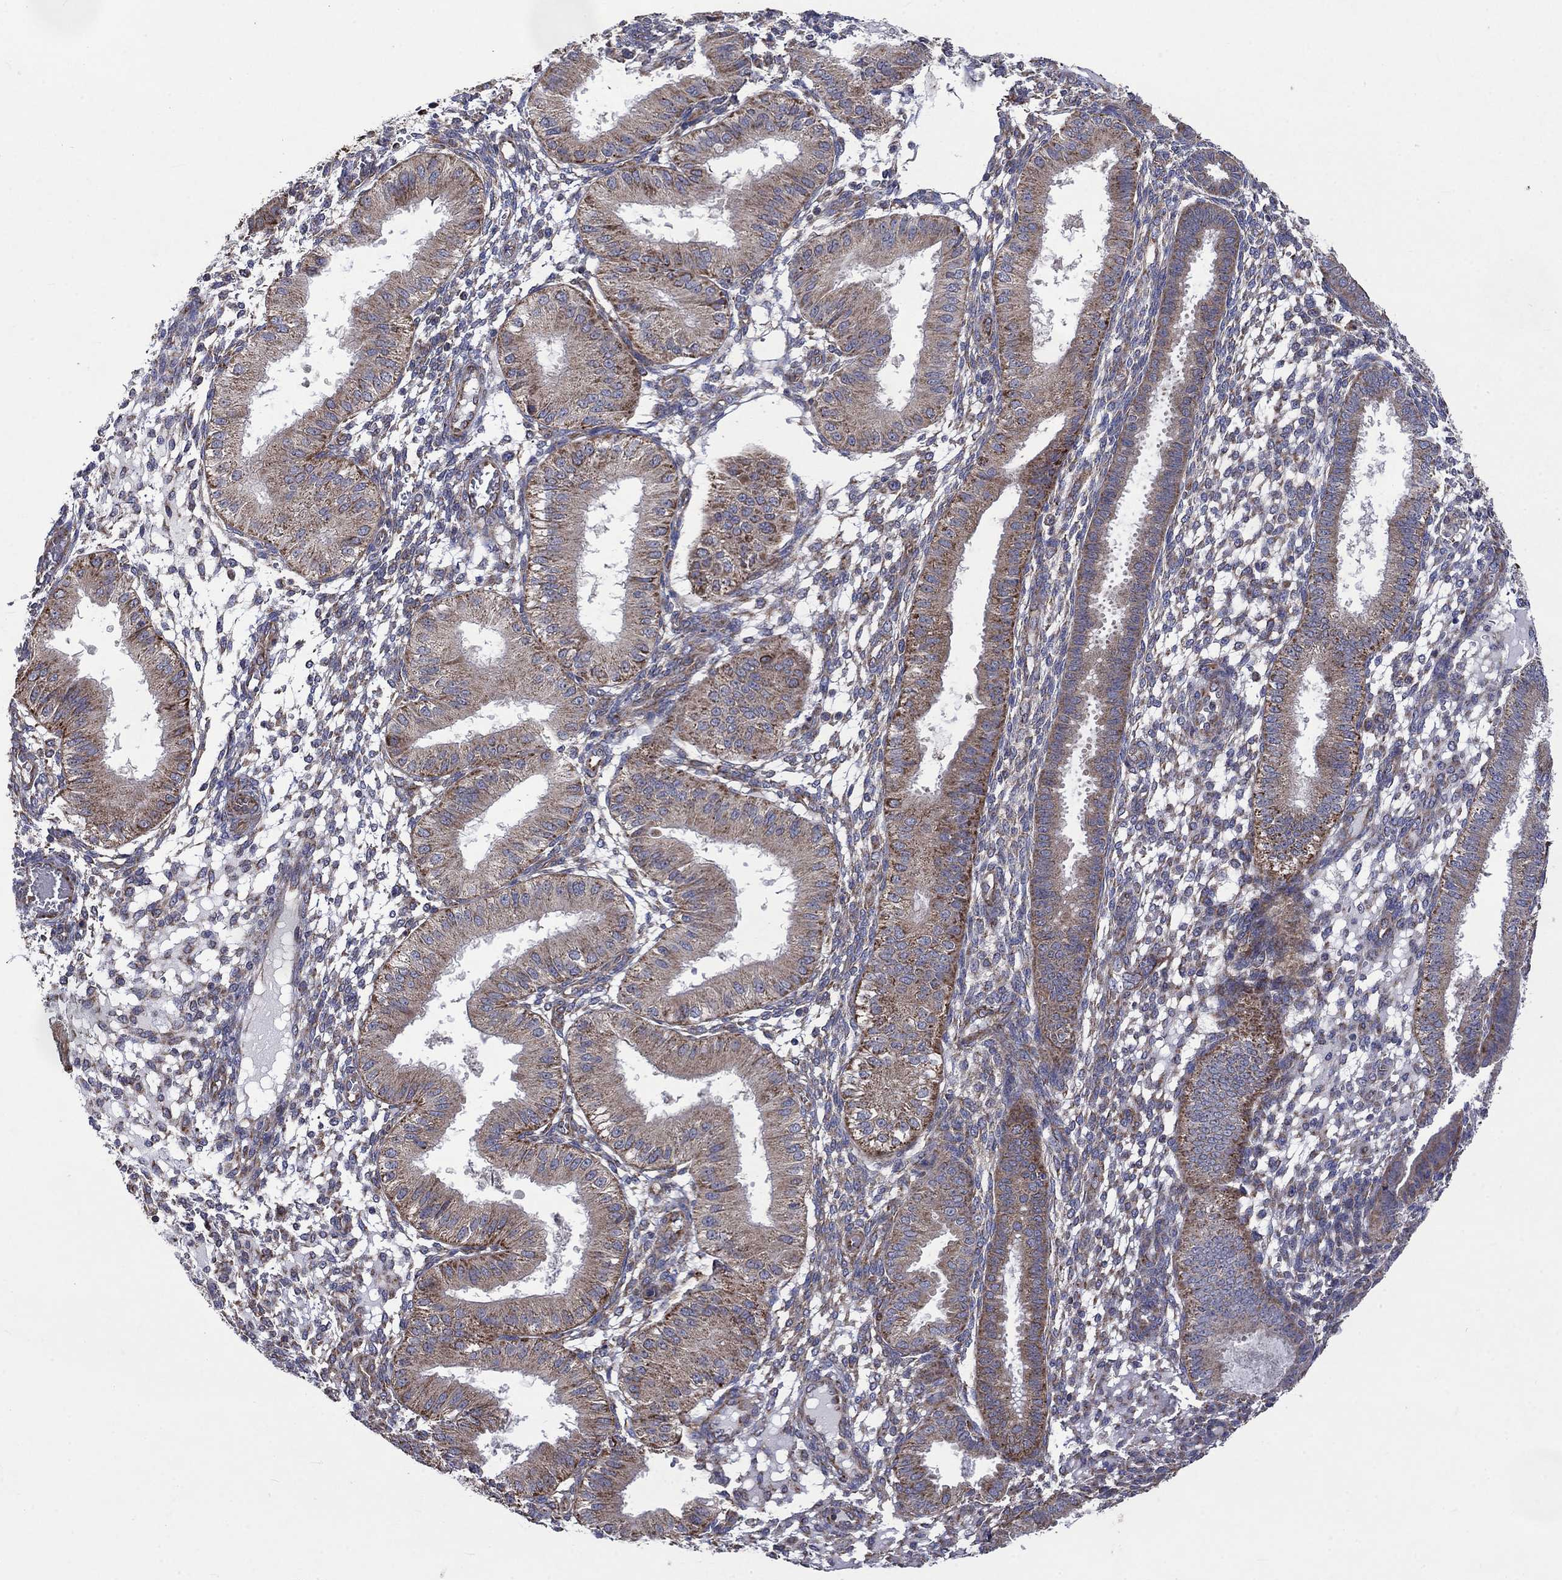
{"staining": {"intensity": "weak", "quantity": "25%-75%", "location": "cytoplasmic/membranous"}, "tissue": "endometrium", "cell_type": "Cells in endometrial stroma", "image_type": "normal", "snomed": [{"axis": "morphology", "description": "Normal tissue, NOS"}, {"axis": "topography", "description": "Endometrium"}], "caption": "Weak cytoplasmic/membranous expression for a protein is identified in approximately 25%-75% of cells in endometrial stroma of normal endometrium using IHC.", "gene": "RPLP0", "patient": {"sex": "female", "age": 43}}